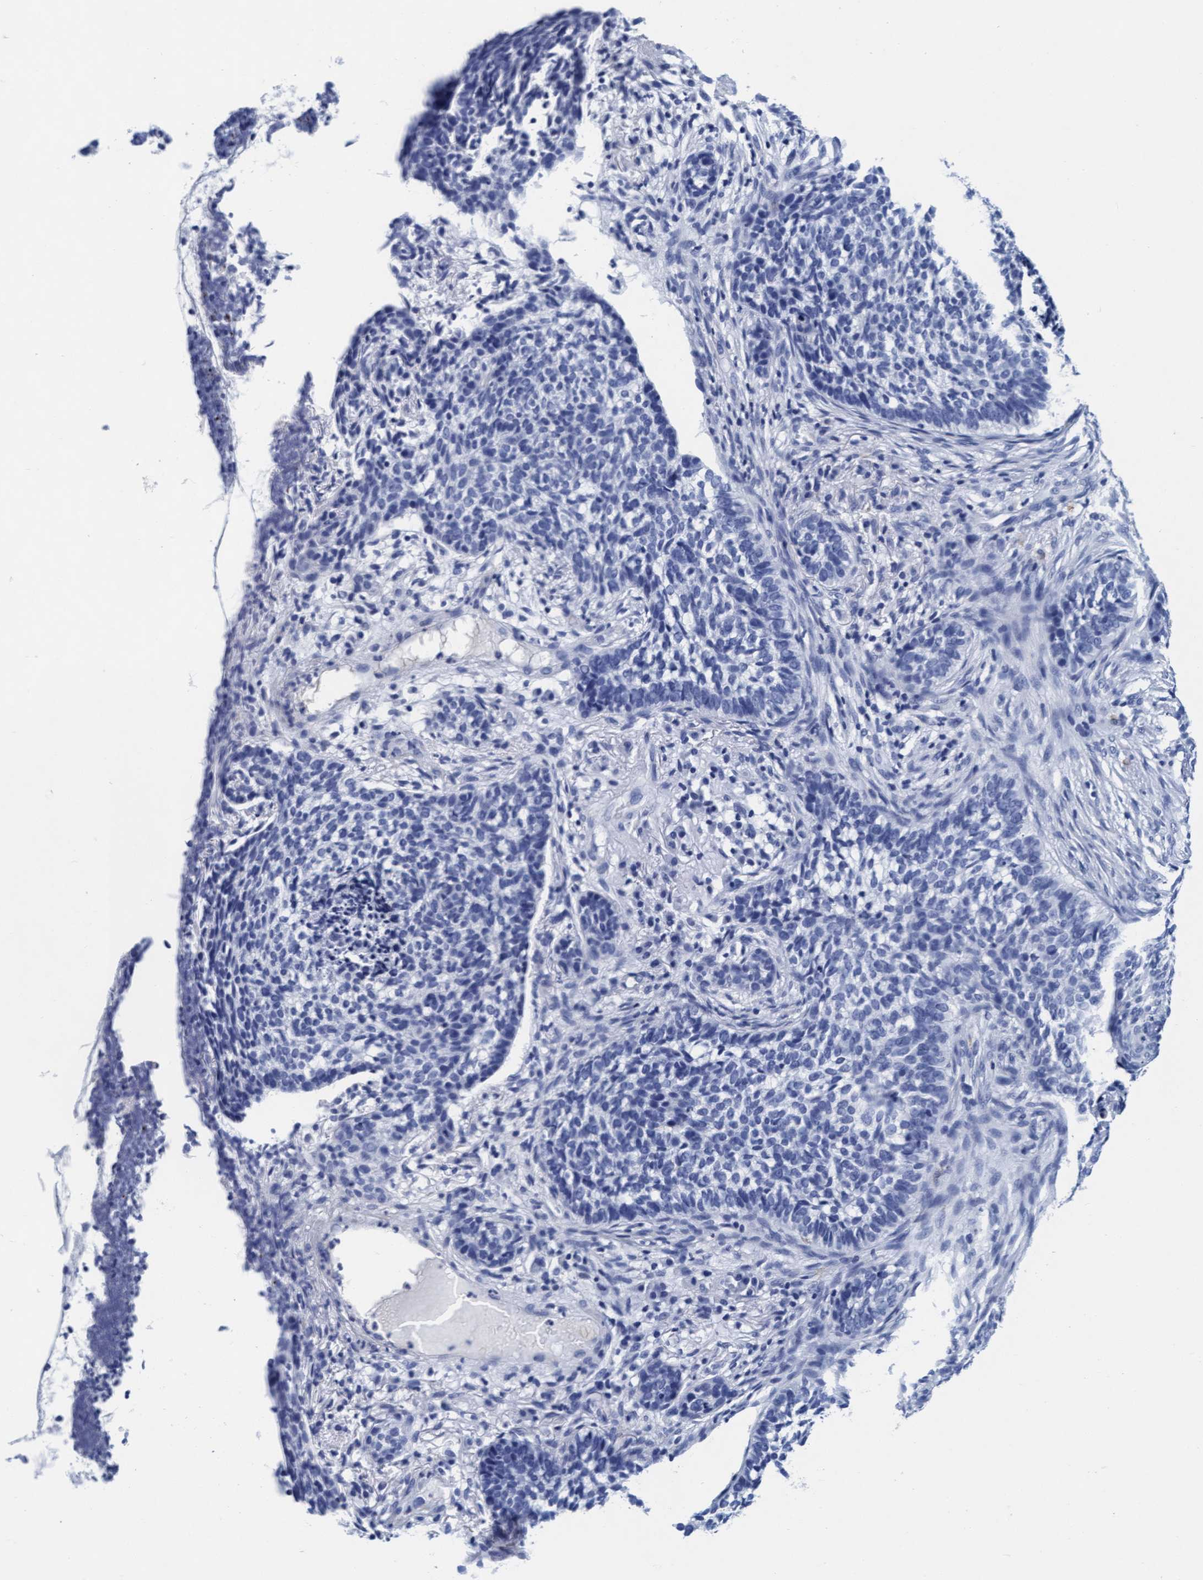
{"staining": {"intensity": "negative", "quantity": "none", "location": "none"}, "tissue": "skin cancer", "cell_type": "Tumor cells", "image_type": "cancer", "snomed": [{"axis": "morphology", "description": "Basal cell carcinoma"}, {"axis": "topography", "description": "Skin"}], "caption": "IHC of human skin cancer (basal cell carcinoma) reveals no expression in tumor cells.", "gene": "ARSG", "patient": {"sex": "male", "age": 85}}